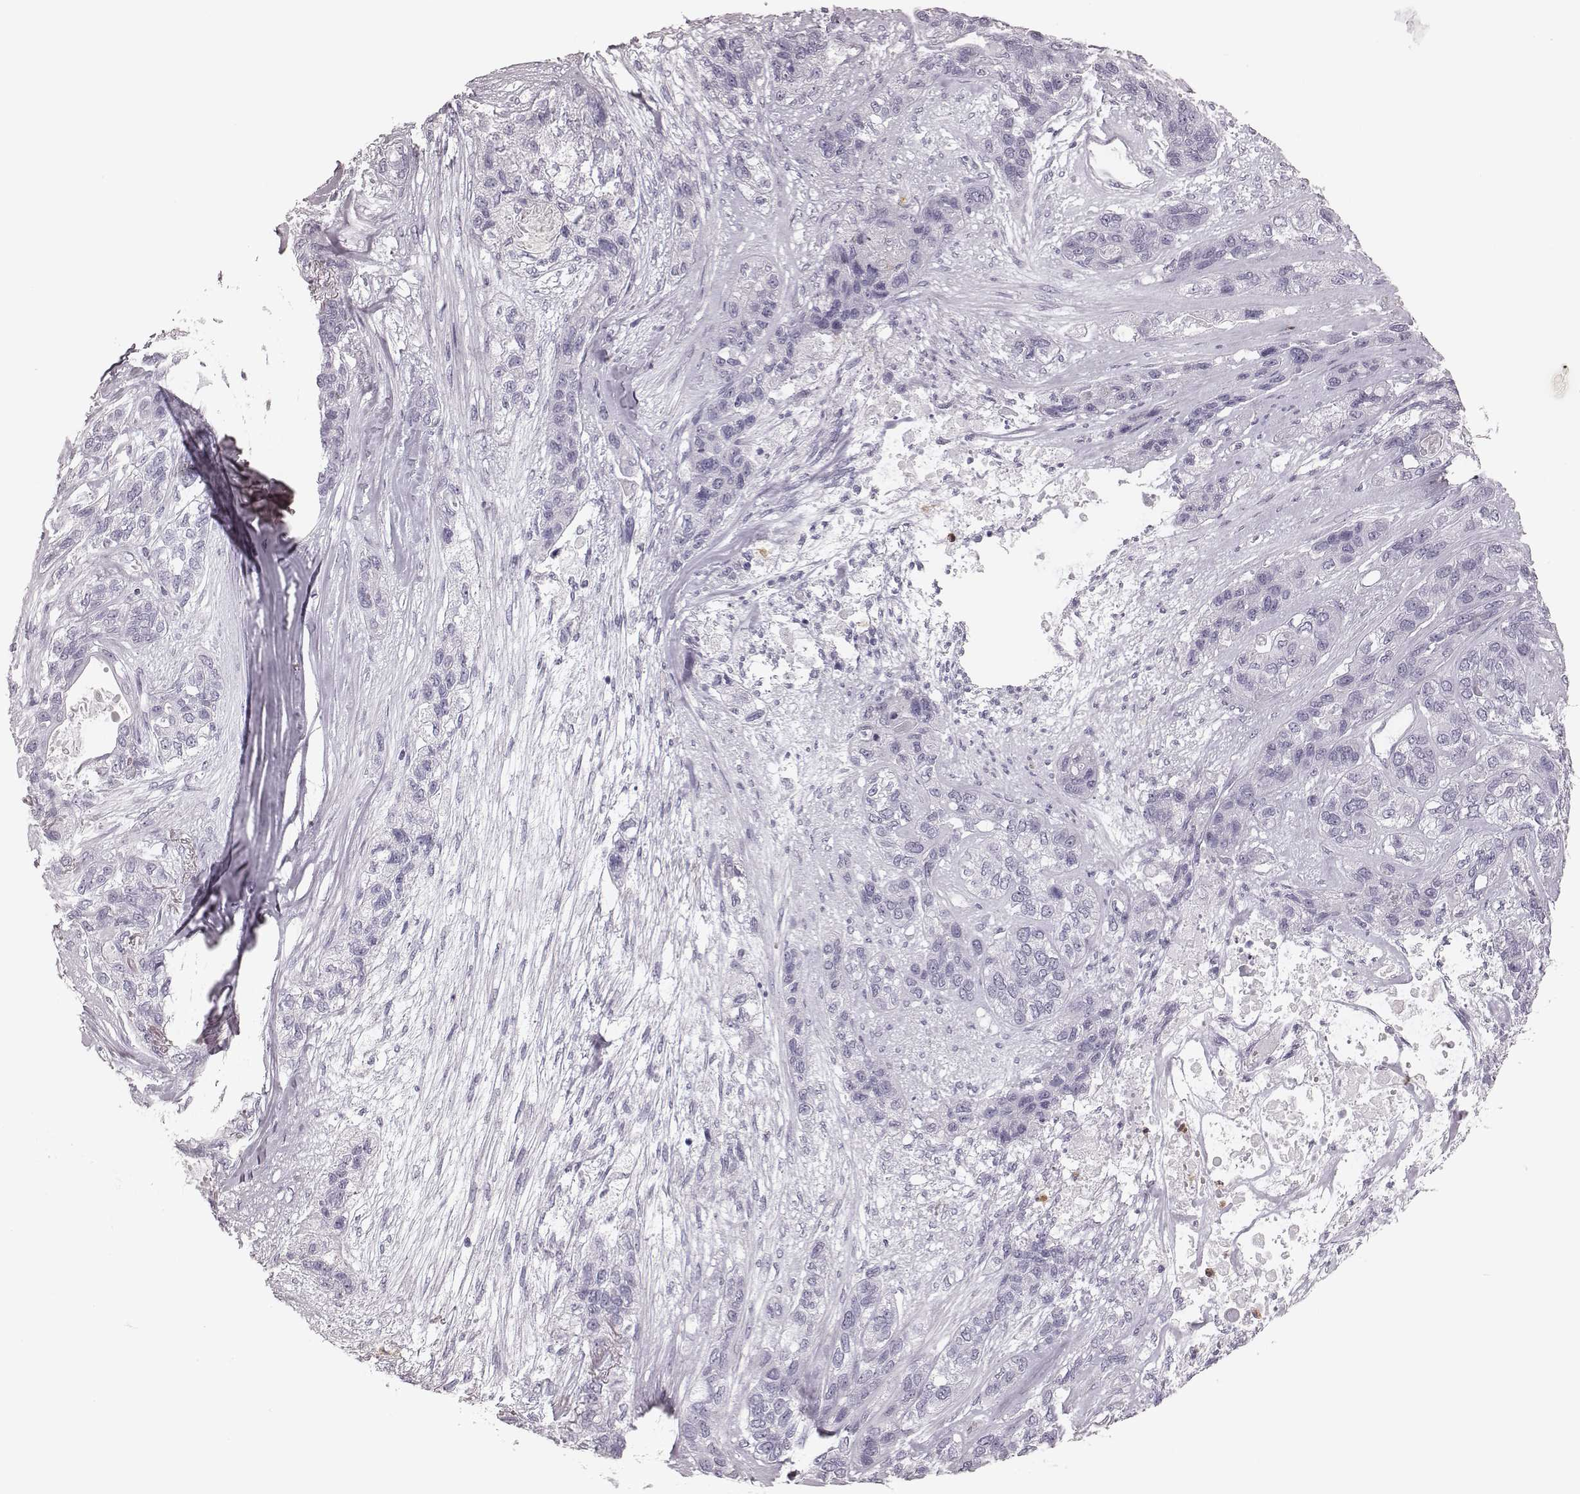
{"staining": {"intensity": "negative", "quantity": "none", "location": "none"}, "tissue": "lung cancer", "cell_type": "Tumor cells", "image_type": "cancer", "snomed": [{"axis": "morphology", "description": "Squamous cell carcinoma, NOS"}, {"axis": "topography", "description": "Lung"}], "caption": "An IHC histopathology image of lung cancer (squamous cell carcinoma) is shown. There is no staining in tumor cells of lung cancer (squamous cell carcinoma). (DAB (3,3'-diaminobenzidine) IHC visualized using brightfield microscopy, high magnification).", "gene": "ELANE", "patient": {"sex": "female", "age": 70}}